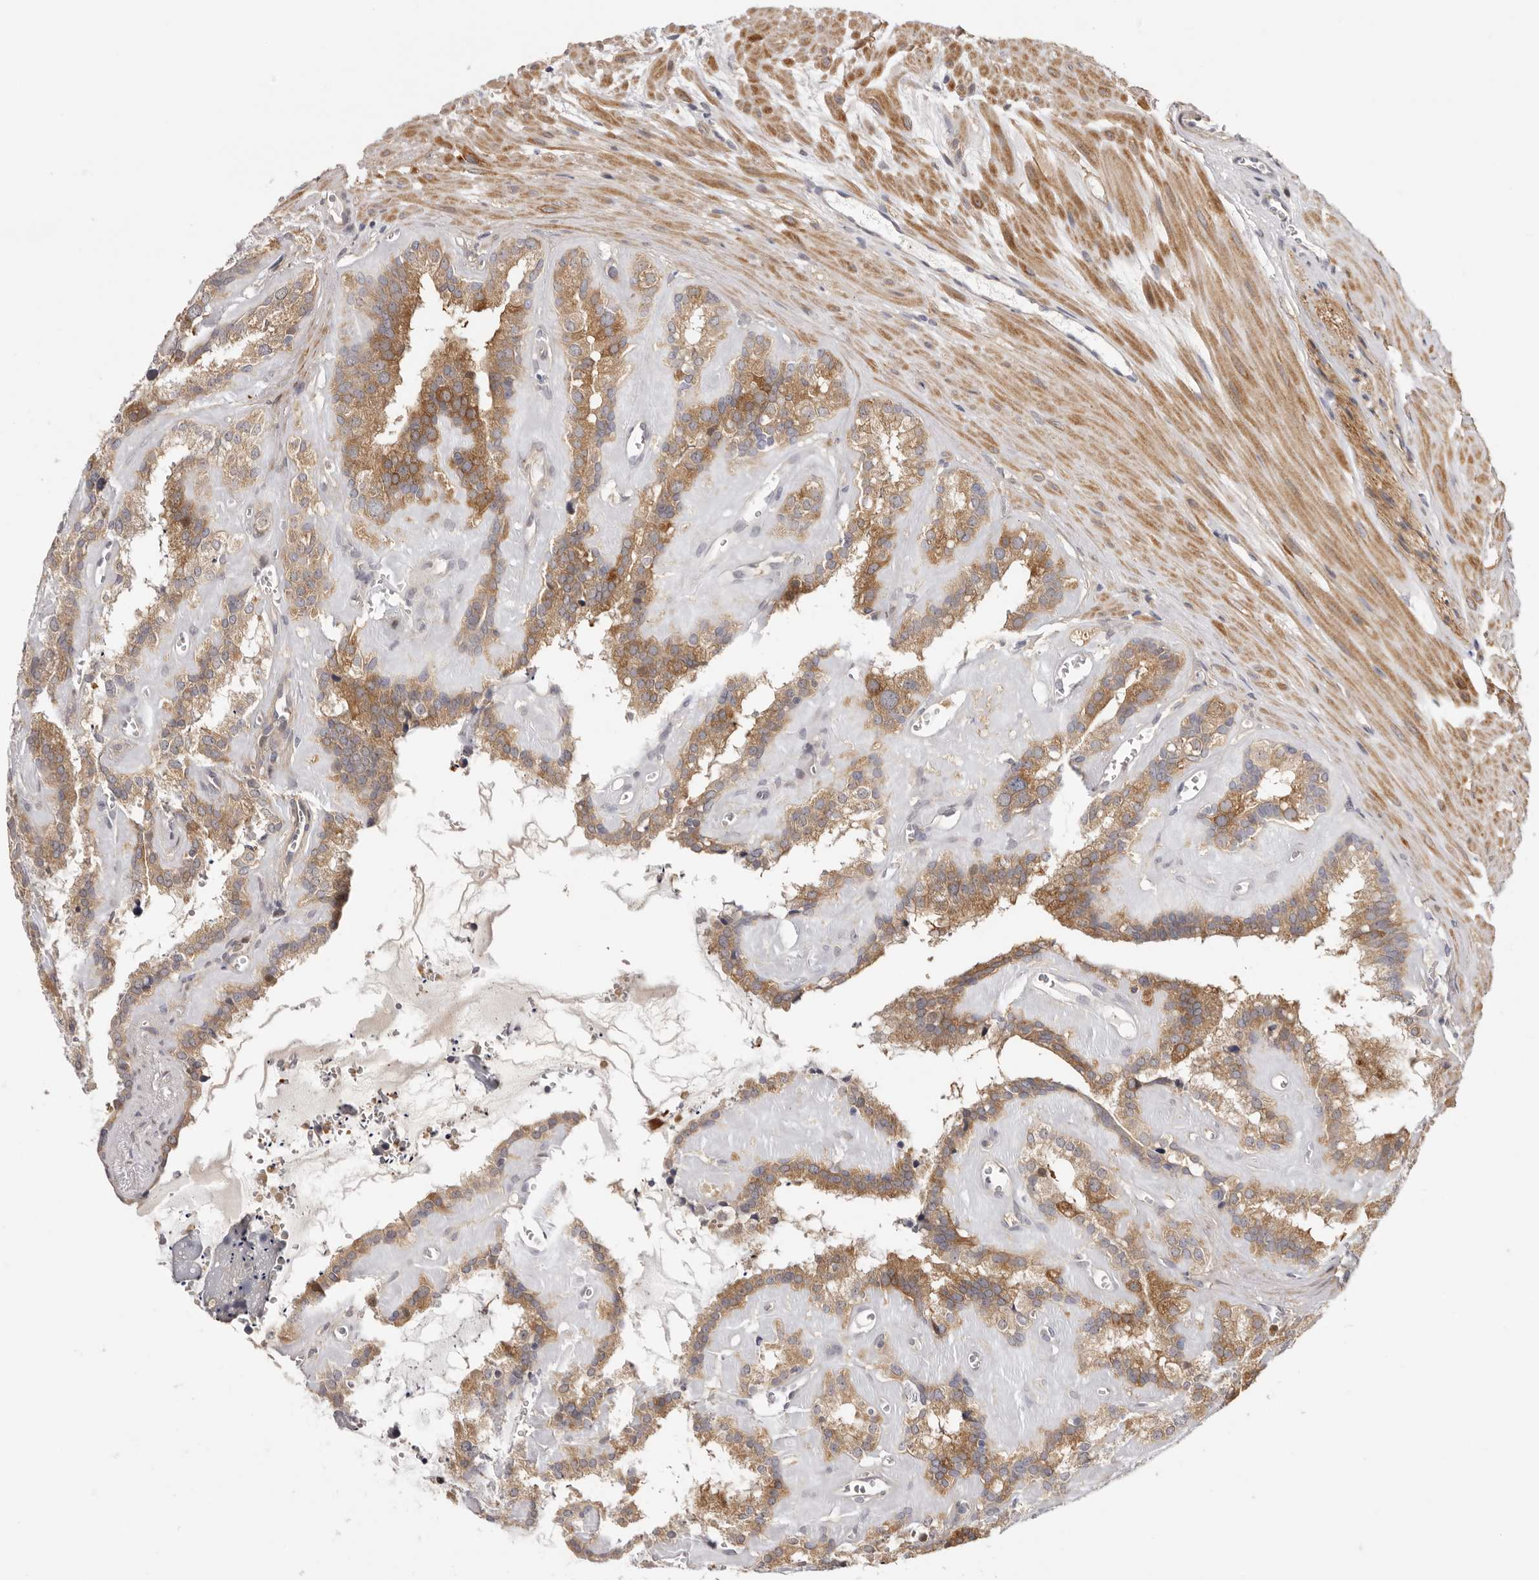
{"staining": {"intensity": "moderate", "quantity": "25%-75%", "location": "cytoplasmic/membranous"}, "tissue": "seminal vesicle", "cell_type": "Glandular cells", "image_type": "normal", "snomed": [{"axis": "morphology", "description": "Normal tissue, NOS"}, {"axis": "topography", "description": "Prostate"}, {"axis": "topography", "description": "Seminal veicle"}], "caption": "Protein staining of normal seminal vesicle displays moderate cytoplasmic/membranous expression in approximately 25%-75% of glandular cells.", "gene": "MSRB2", "patient": {"sex": "male", "age": 59}}